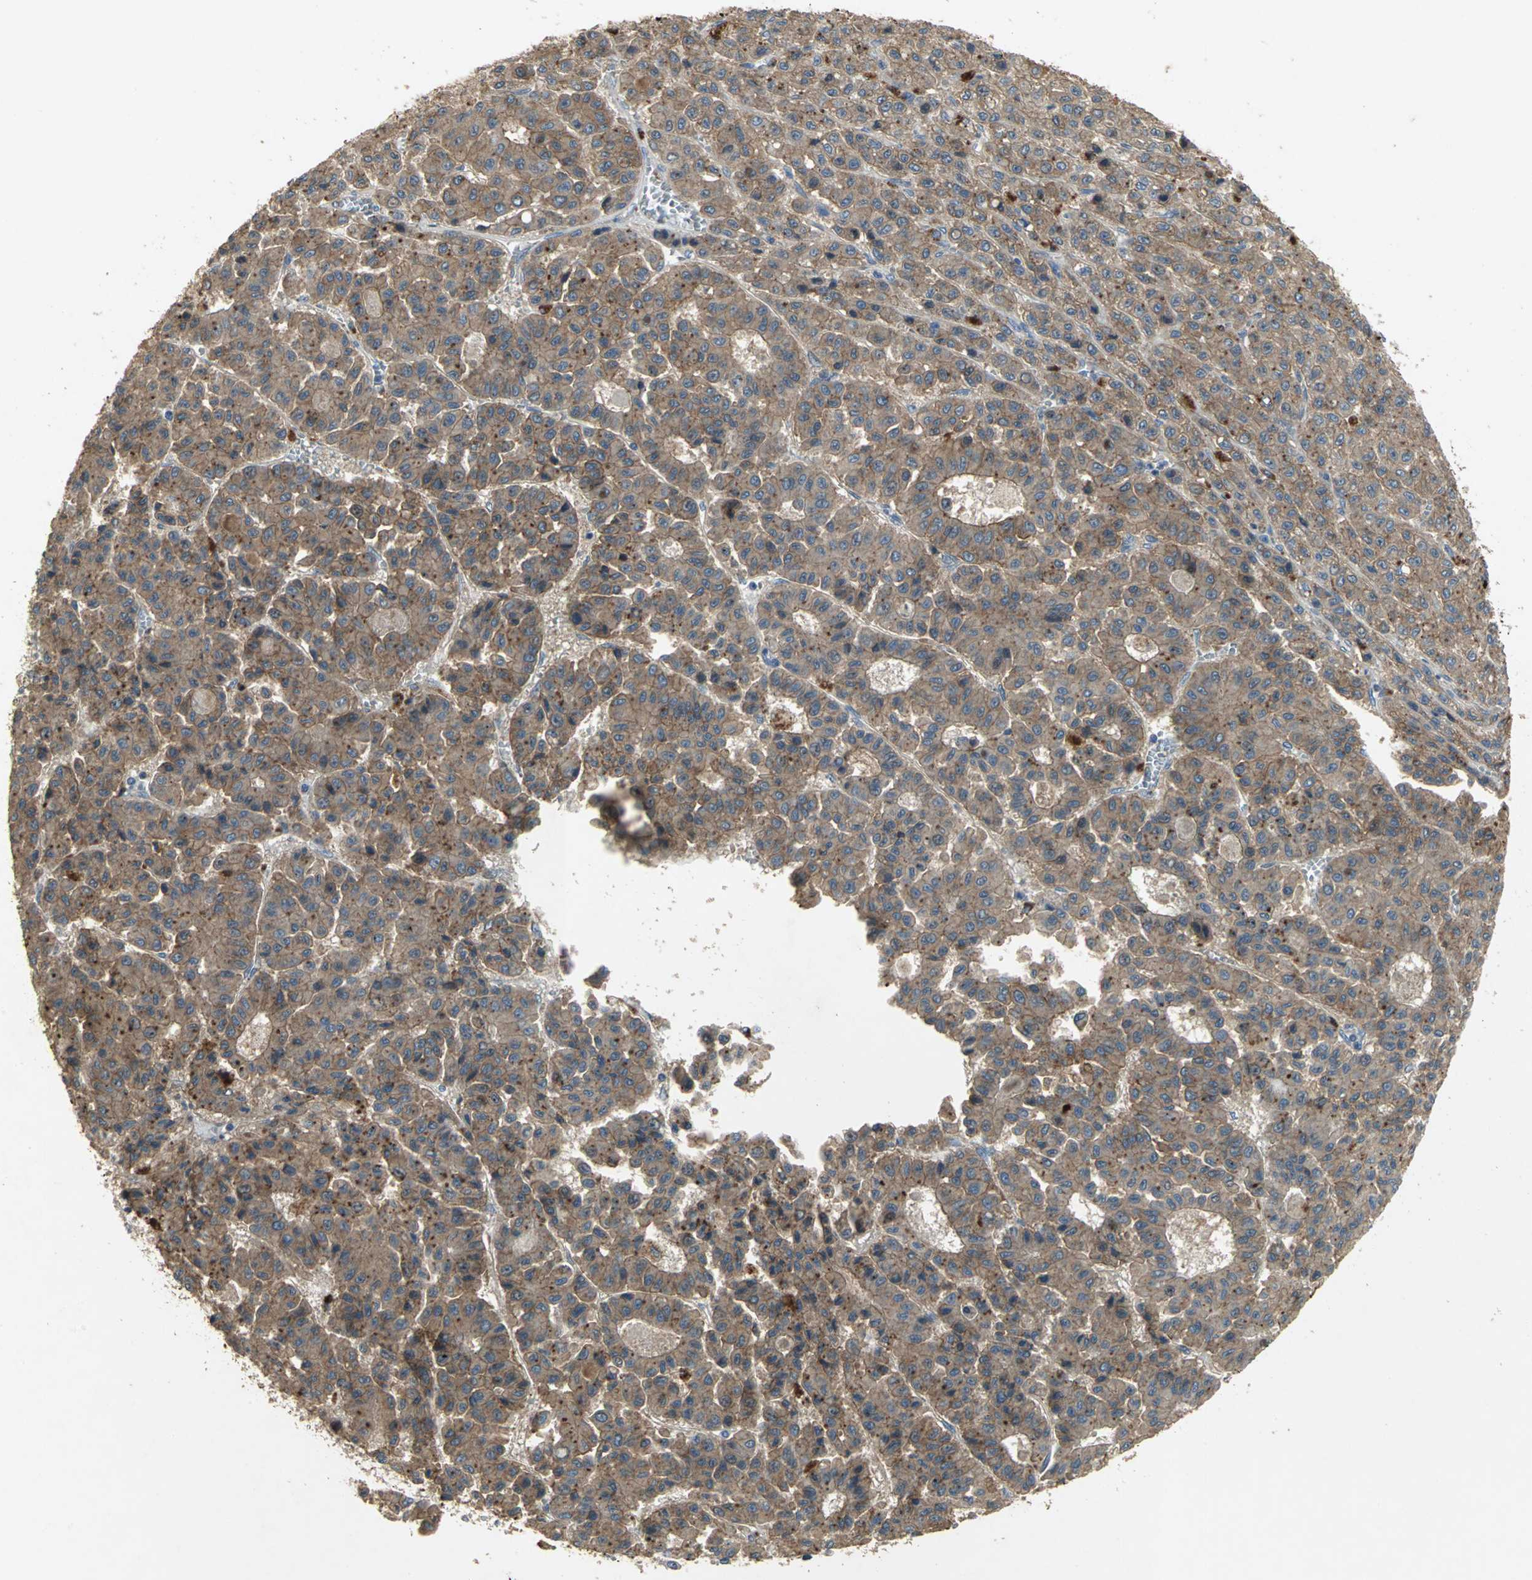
{"staining": {"intensity": "moderate", "quantity": ">75%", "location": "cytoplasmic/membranous"}, "tissue": "liver cancer", "cell_type": "Tumor cells", "image_type": "cancer", "snomed": [{"axis": "morphology", "description": "Carcinoma, Hepatocellular, NOS"}, {"axis": "topography", "description": "Liver"}], "caption": "This image demonstrates IHC staining of human liver hepatocellular carcinoma, with medium moderate cytoplasmic/membranous staining in about >75% of tumor cells.", "gene": "MET", "patient": {"sex": "male", "age": 70}}